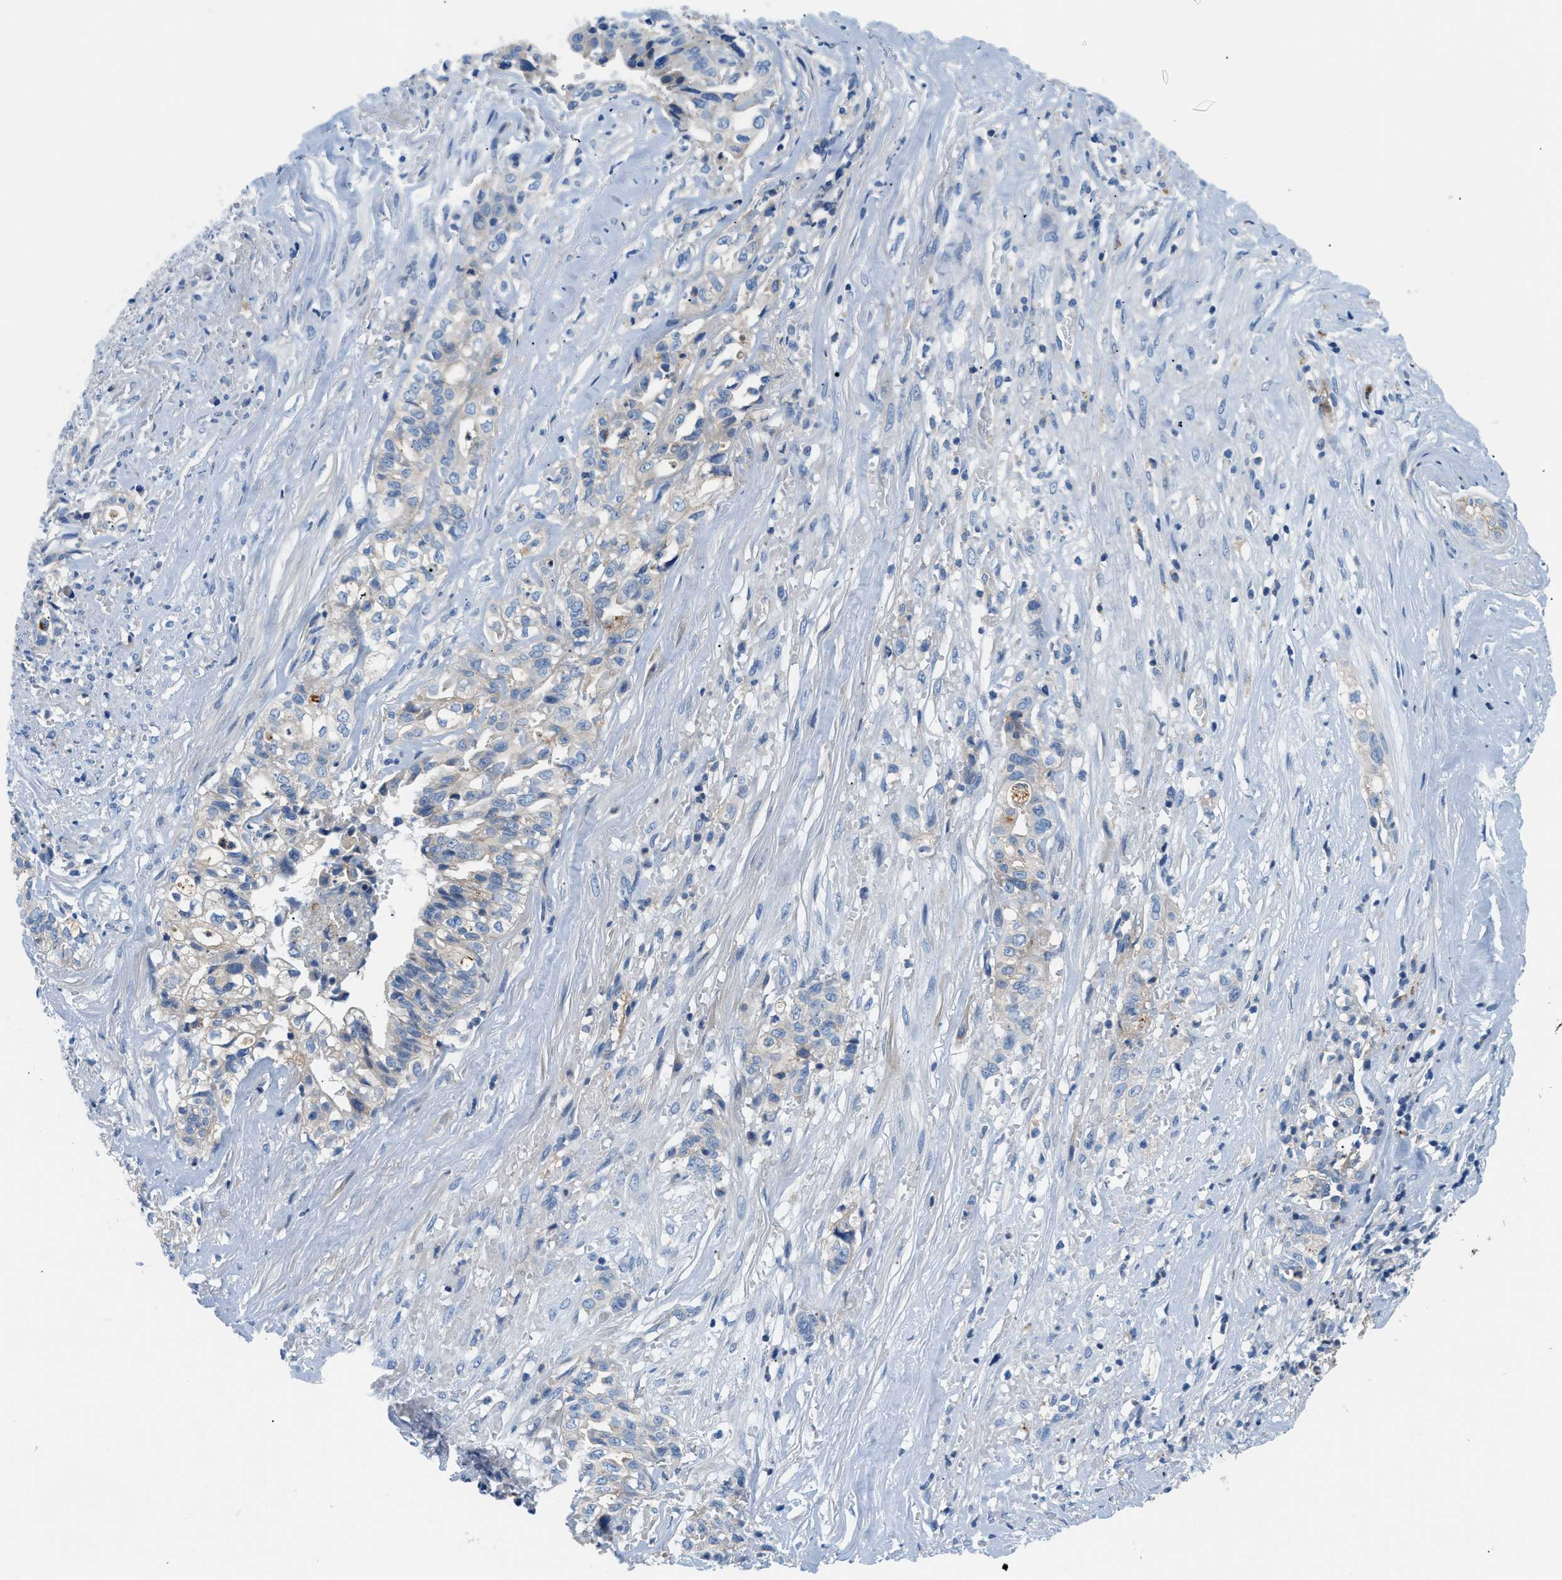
{"staining": {"intensity": "weak", "quantity": "<25%", "location": "cytoplasmic/membranous"}, "tissue": "liver cancer", "cell_type": "Tumor cells", "image_type": "cancer", "snomed": [{"axis": "morphology", "description": "Cholangiocarcinoma"}, {"axis": "topography", "description": "Liver"}], "caption": "Immunohistochemistry (IHC) image of neoplastic tissue: cholangiocarcinoma (liver) stained with DAB (3,3'-diaminobenzidine) demonstrates no significant protein staining in tumor cells.", "gene": "ORAI1", "patient": {"sex": "female", "age": 70}}